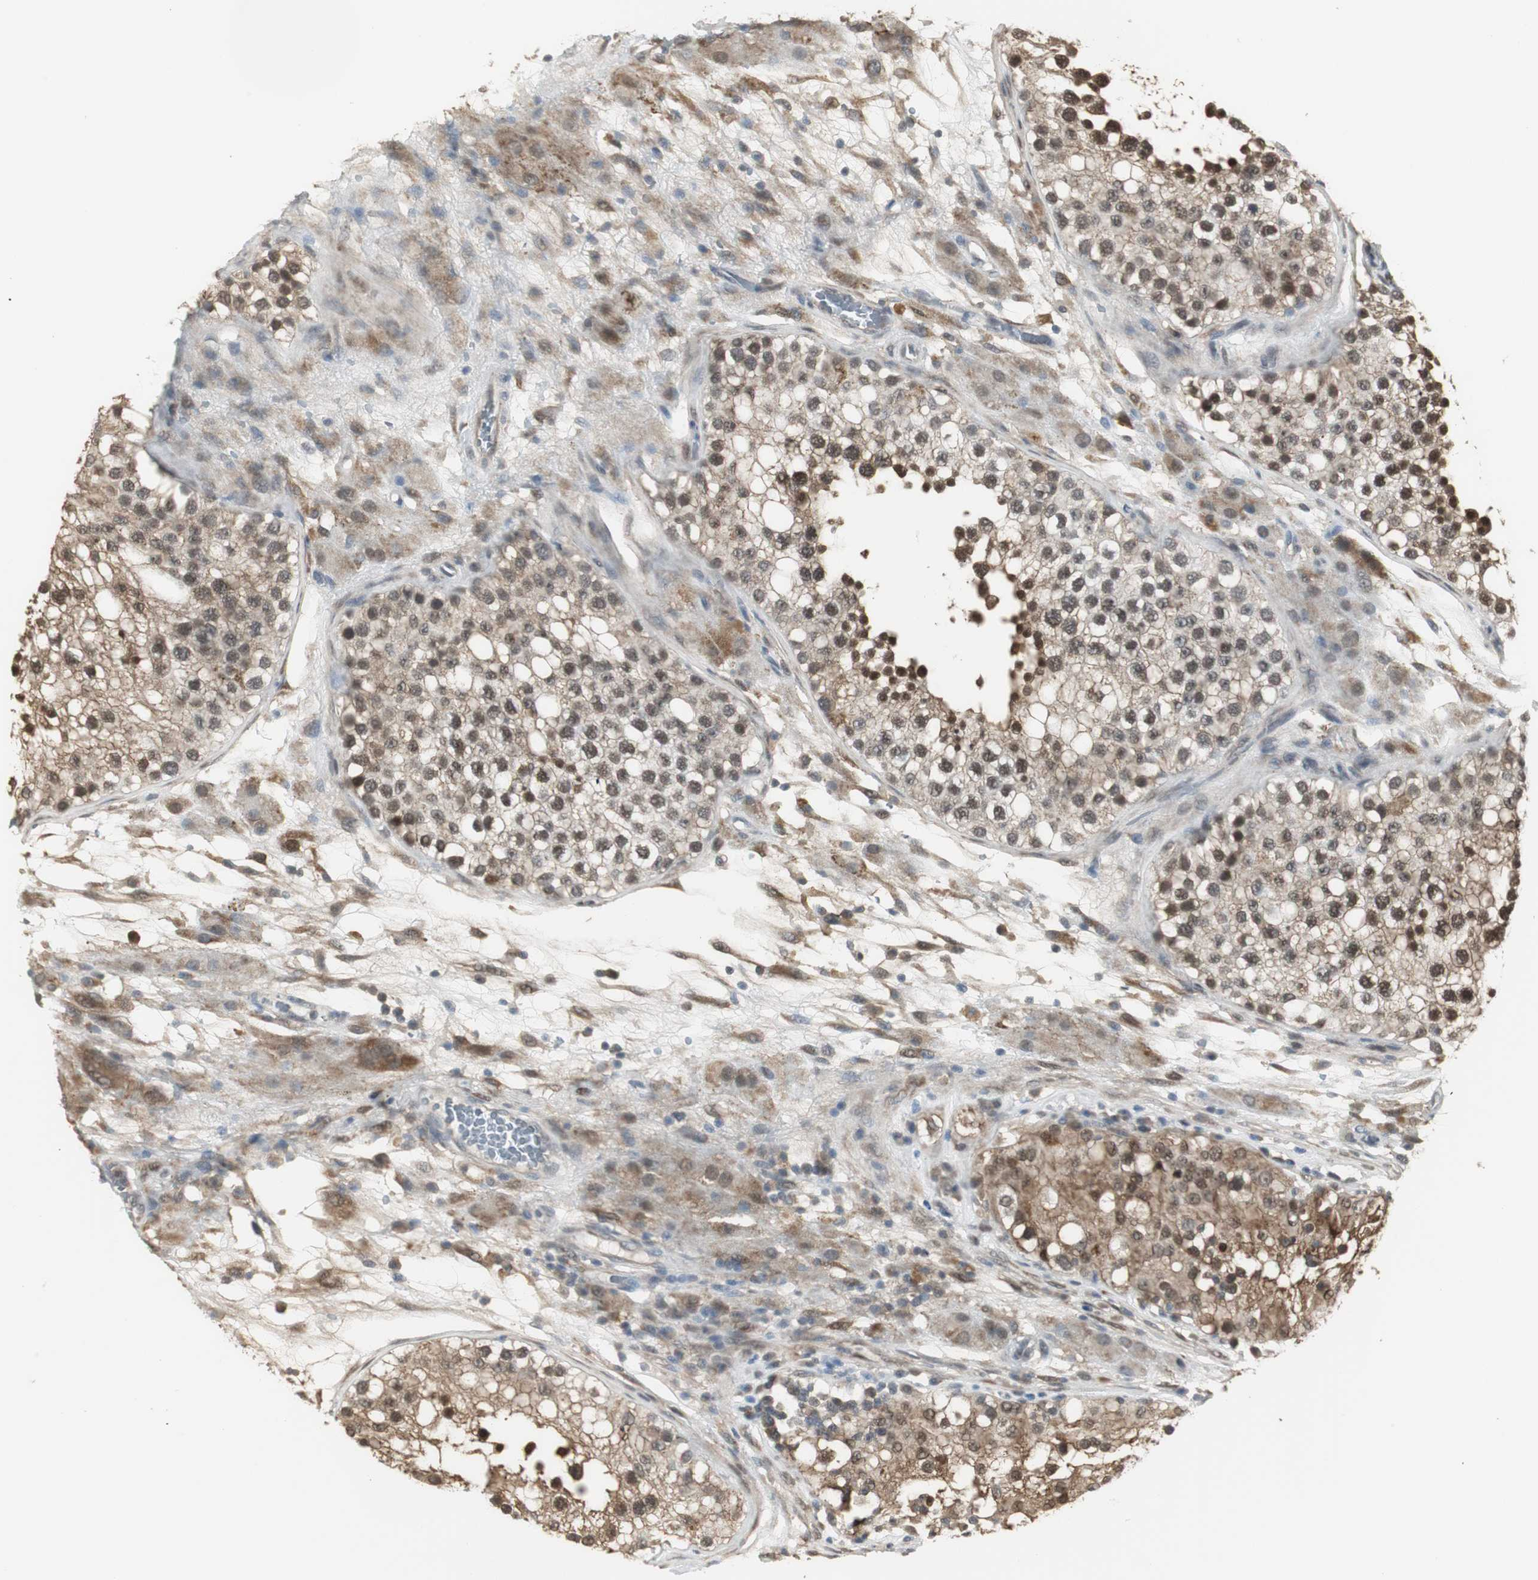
{"staining": {"intensity": "strong", "quantity": ">75%", "location": "cytoplasmic/membranous,nuclear"}, "tissue": "testis", "cell_type": "Cells in seminiferous ducts", "image_type": "normal", "snomed": [{"axis": "morphology", "description": "Normal tissue, NOS"}, {"axis": "topography", "description": "Testis"}], "caption": "Immunohistochemical staining of unremarkable human testis shows >75% levels of strong cytoplasmic/membranous,nuclear protein expression in approximately >75% of cells in seminiferous ducts.", "gene": "PLIN3", "patient": {"sex": "male", "age": 26}}